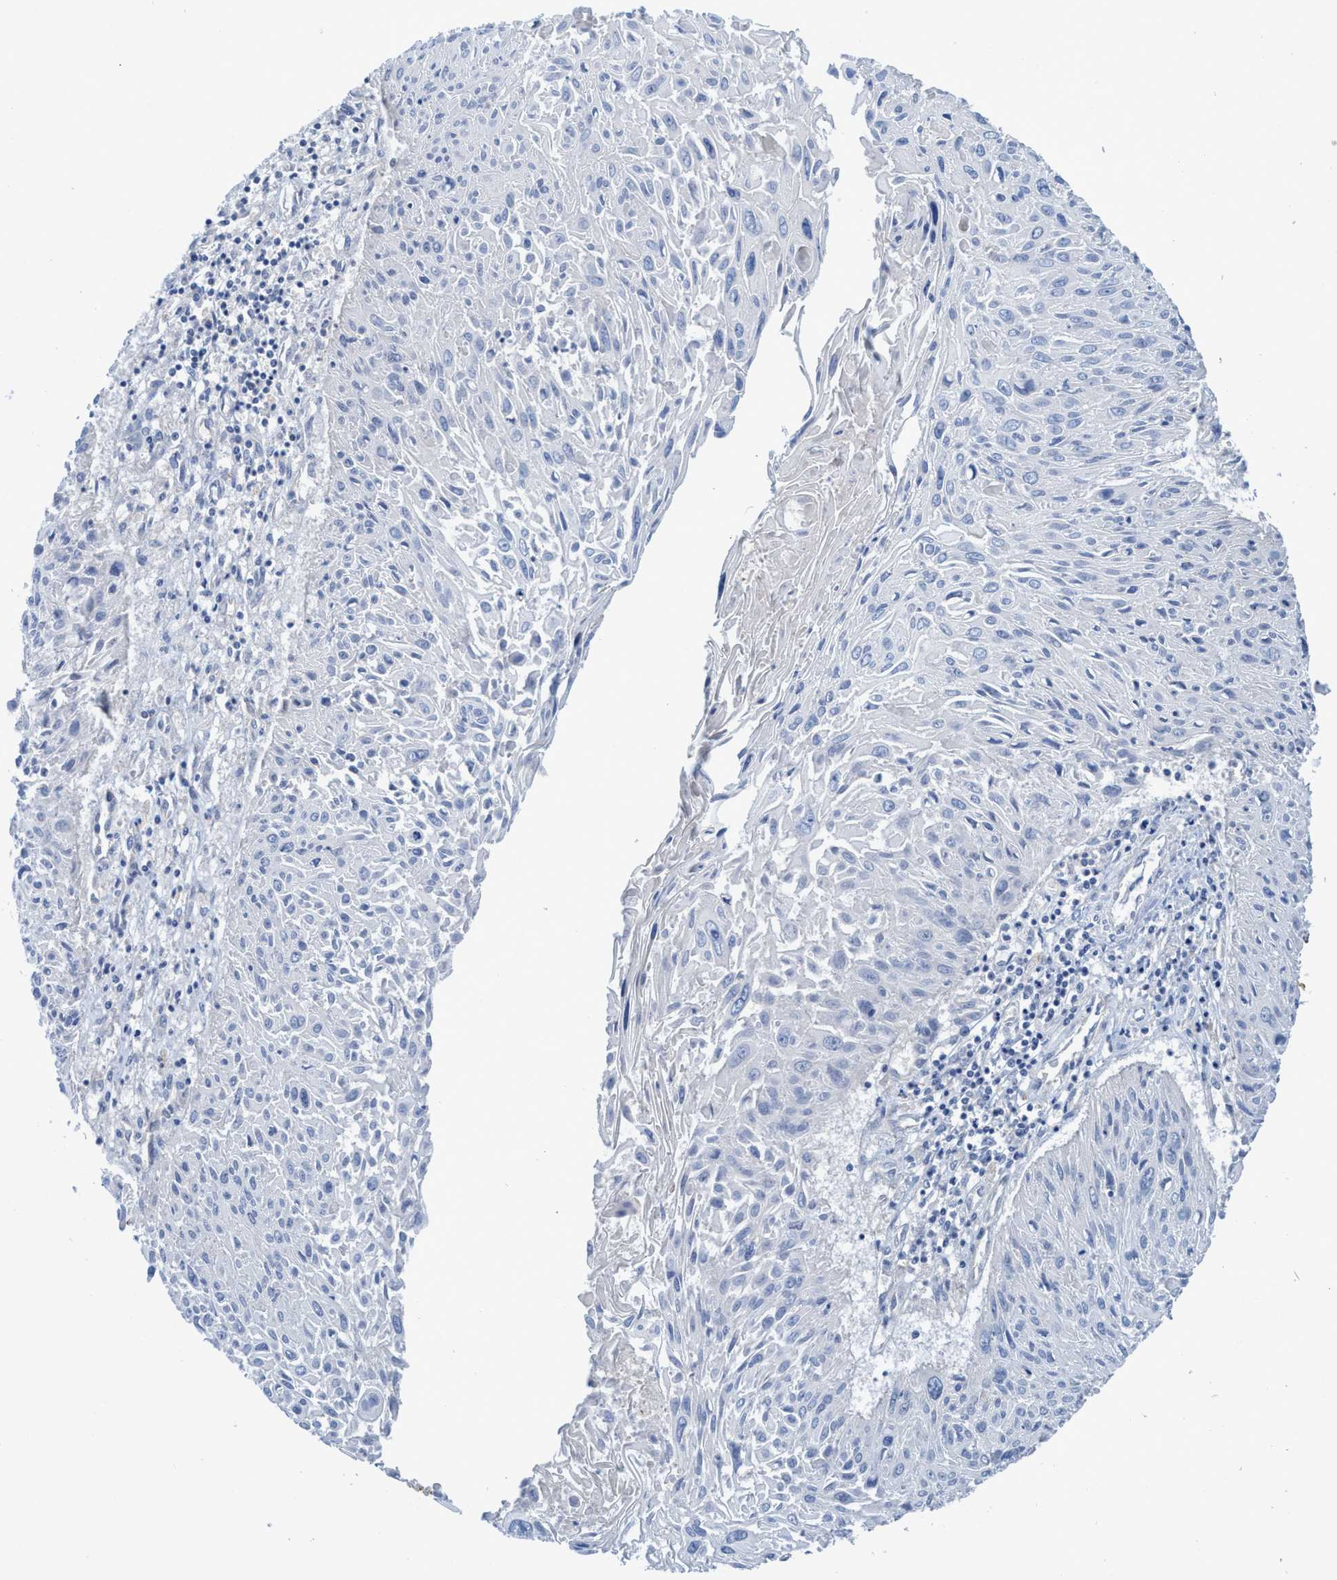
{"staining": {"intensity": "negative", "quantity": "none", "location": "none"}, "tissue": "cervical cancer", "cell_type": "Tumor cells", "image_type": "cancer", "snomed": [{"axis": "morphology", "description": "Squamous cell carcinoma, NOS"}, {"axis": "topography", "description": "Cervix"}], "caption": "There is no significant staining in tumor cells of cervical cancer (squamous cell carcinoma).", "gene": "ENDOG", "patient": {"sex": "female", "age": 51}}